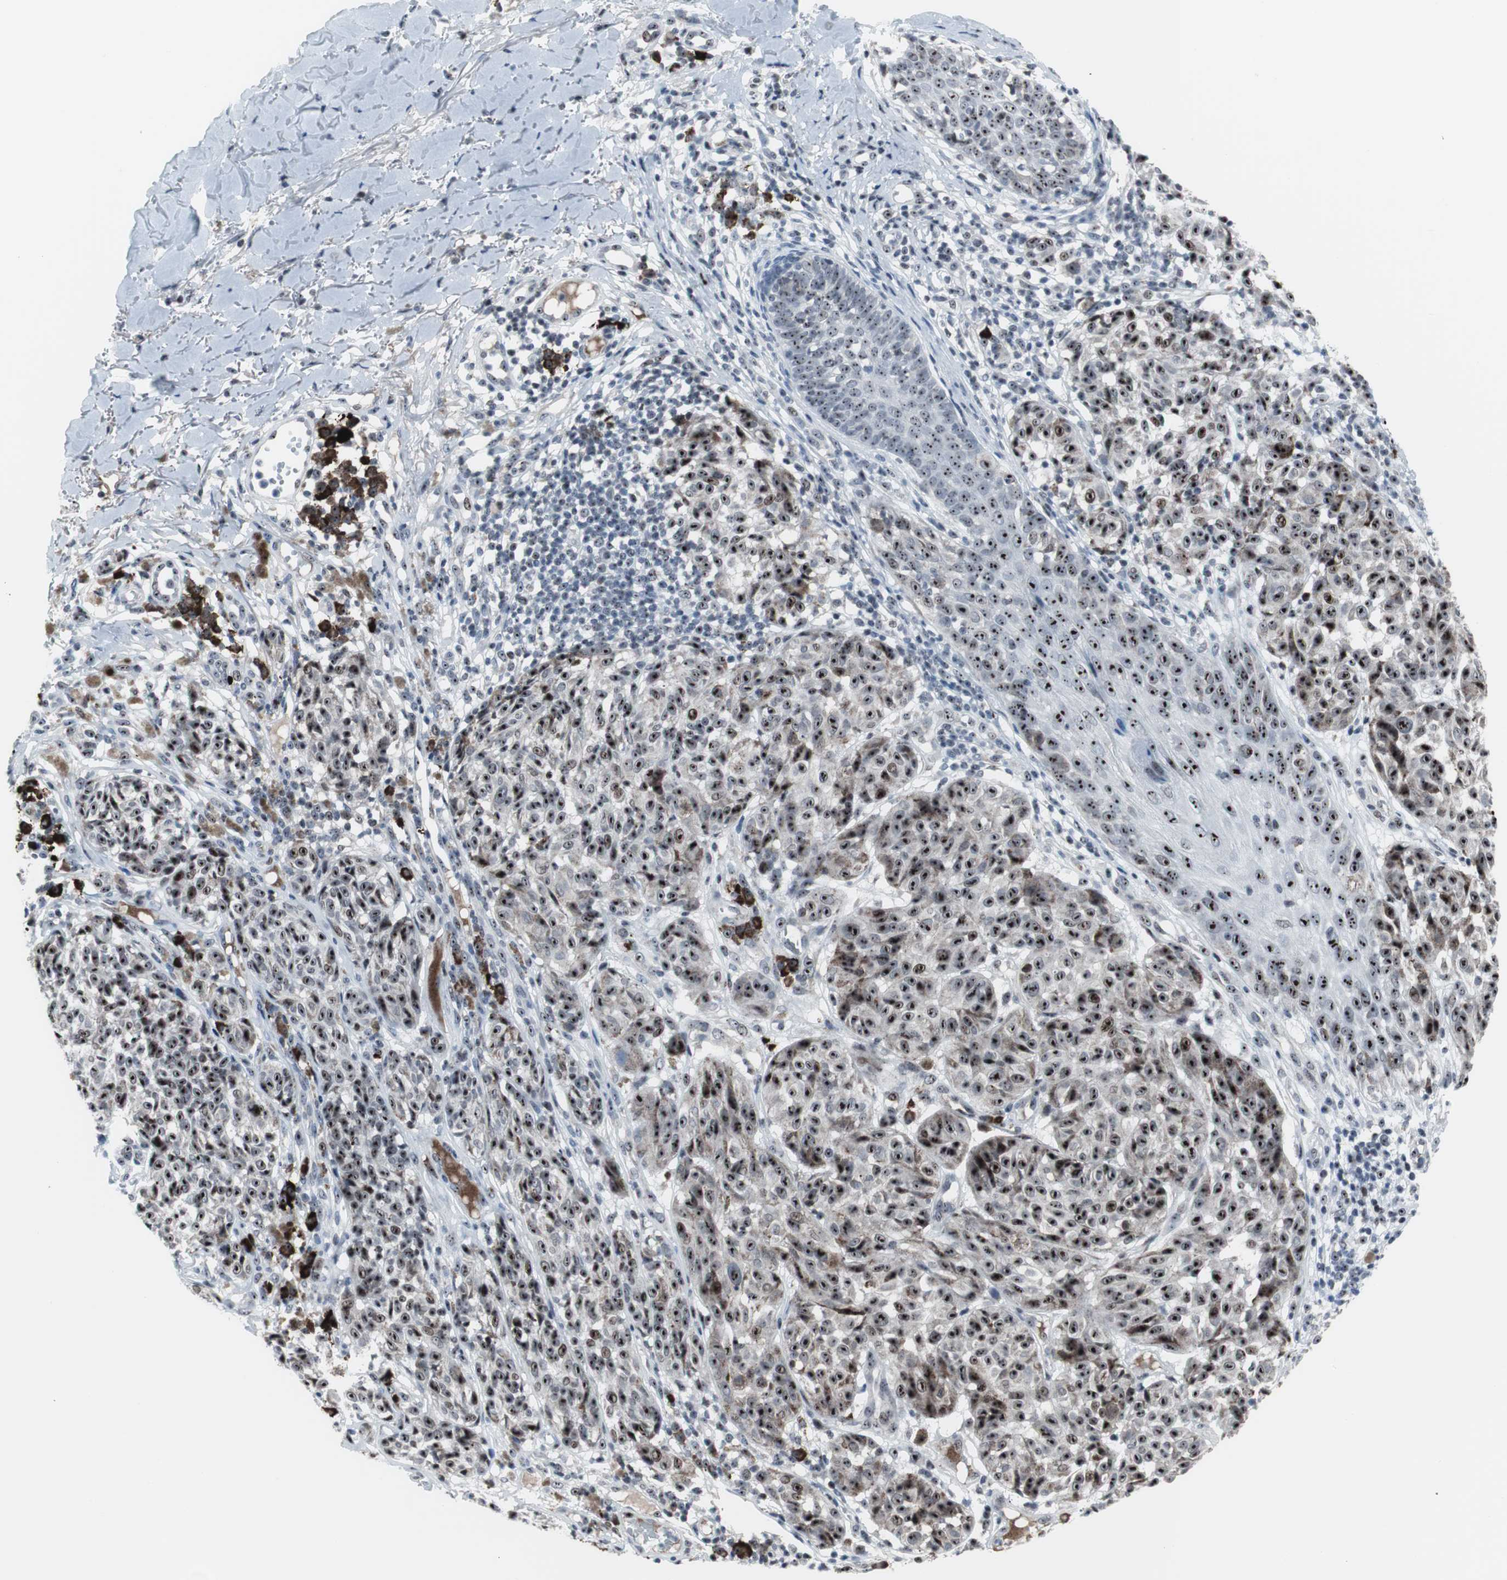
{"staining": {"intensity": "strong", "quantity": ">75%", "location": "nuclear"}, "tissue": "melanoma", "cell_type": "Tumor cells", "image_type": "cancer", "snomed": [{"axis": "morphology", "description": "Malignant melanoma, NOS"}, {"axis": "topography", "description": "Skin"}], "caption": "Immunohistochemistry histopathology image of human malignant melanoma stained for a protein (brown), which displays high levels of strong nuclear positivity in about >75% of tumor cells.", "gene": "DOK1", "patient": {"sex": "female", "age": 46}}